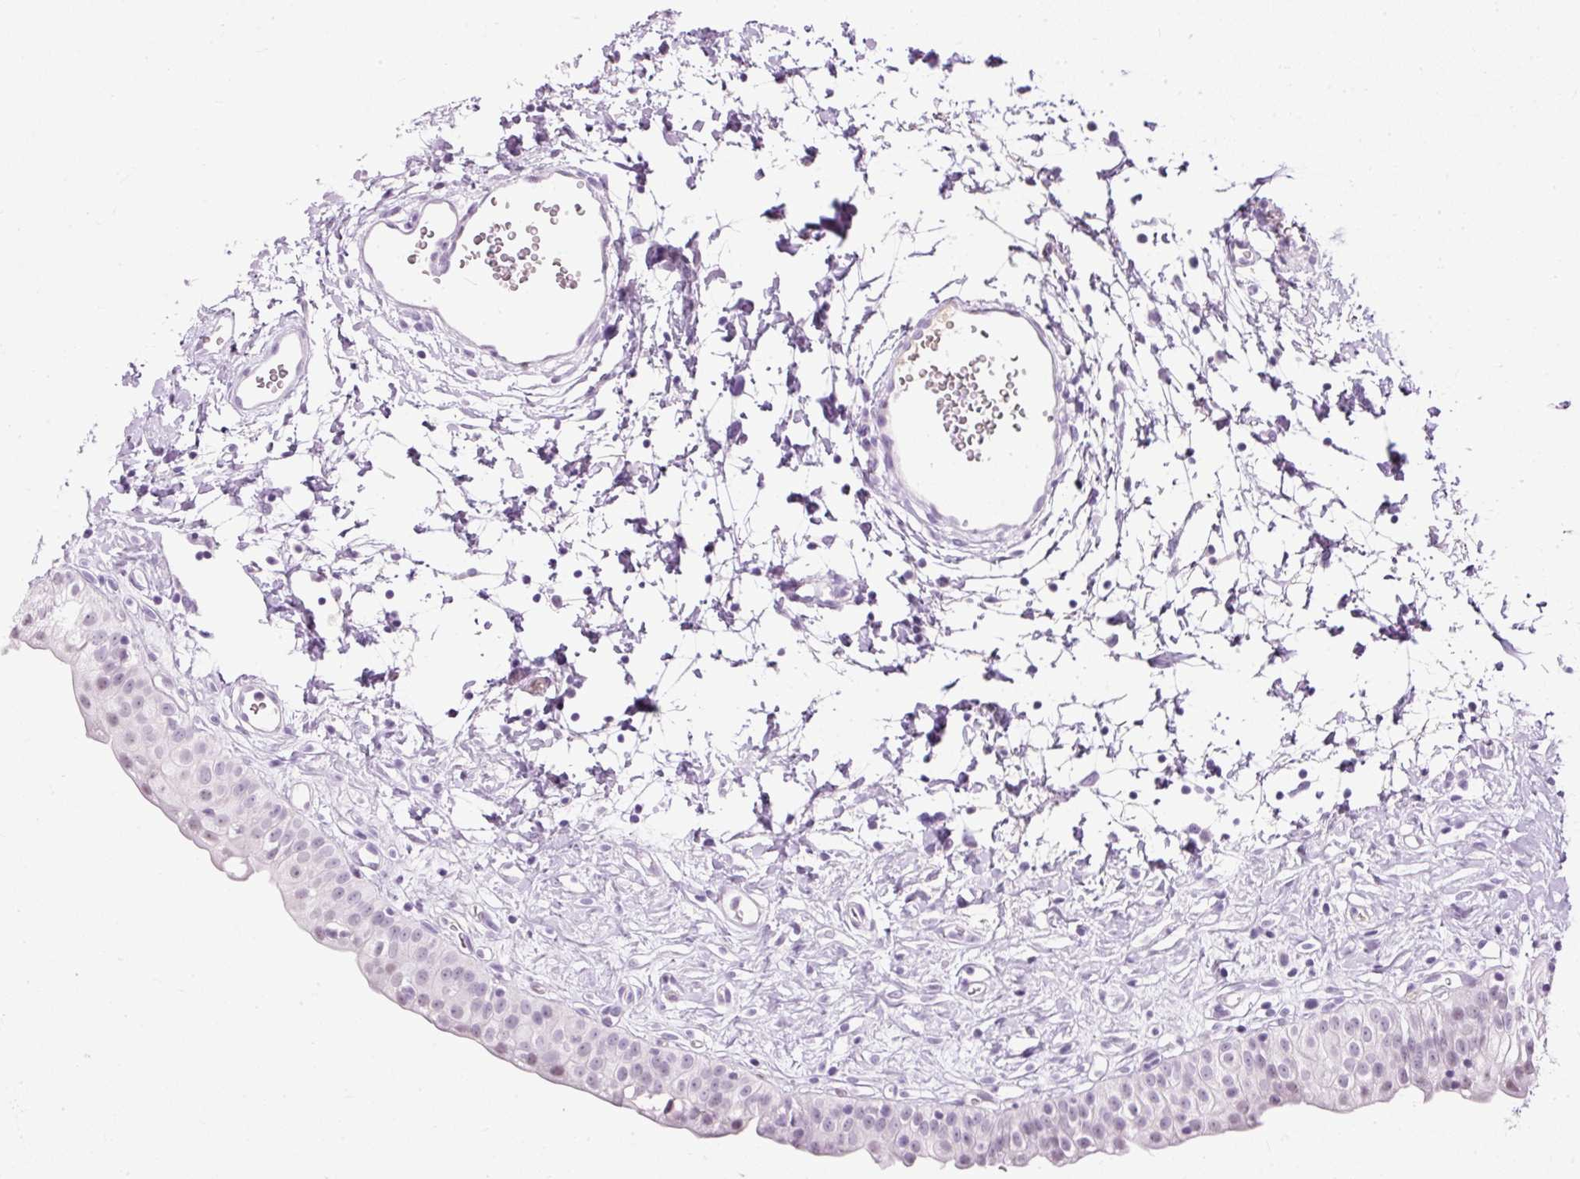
{"staining": {"intensity": "weak", "quantity": "<25%", "location": "nuclear"}, "tissue": "urinary bladder", "cell_type": "Urothelial cells", "image_type": "normal", "snomed": [{"axis": "morphology", "description": "Normal tissue, NOS"}, {"axis": "topography", "description": "Urinary bladder"}], "caption": "High power microscopy histopathology image of an immunohistochemistry micrograph of normal urinary bladder, revealing no significant expression in urothelial cells. Brightfield microscopy of IHC stained with DAB (3,3'-diaminobenzidine) (brown) and hematoxylin (blue), captured at high magnification.", "gene": "PDE6B", "patient": {"sex": "male", "age": 51}}